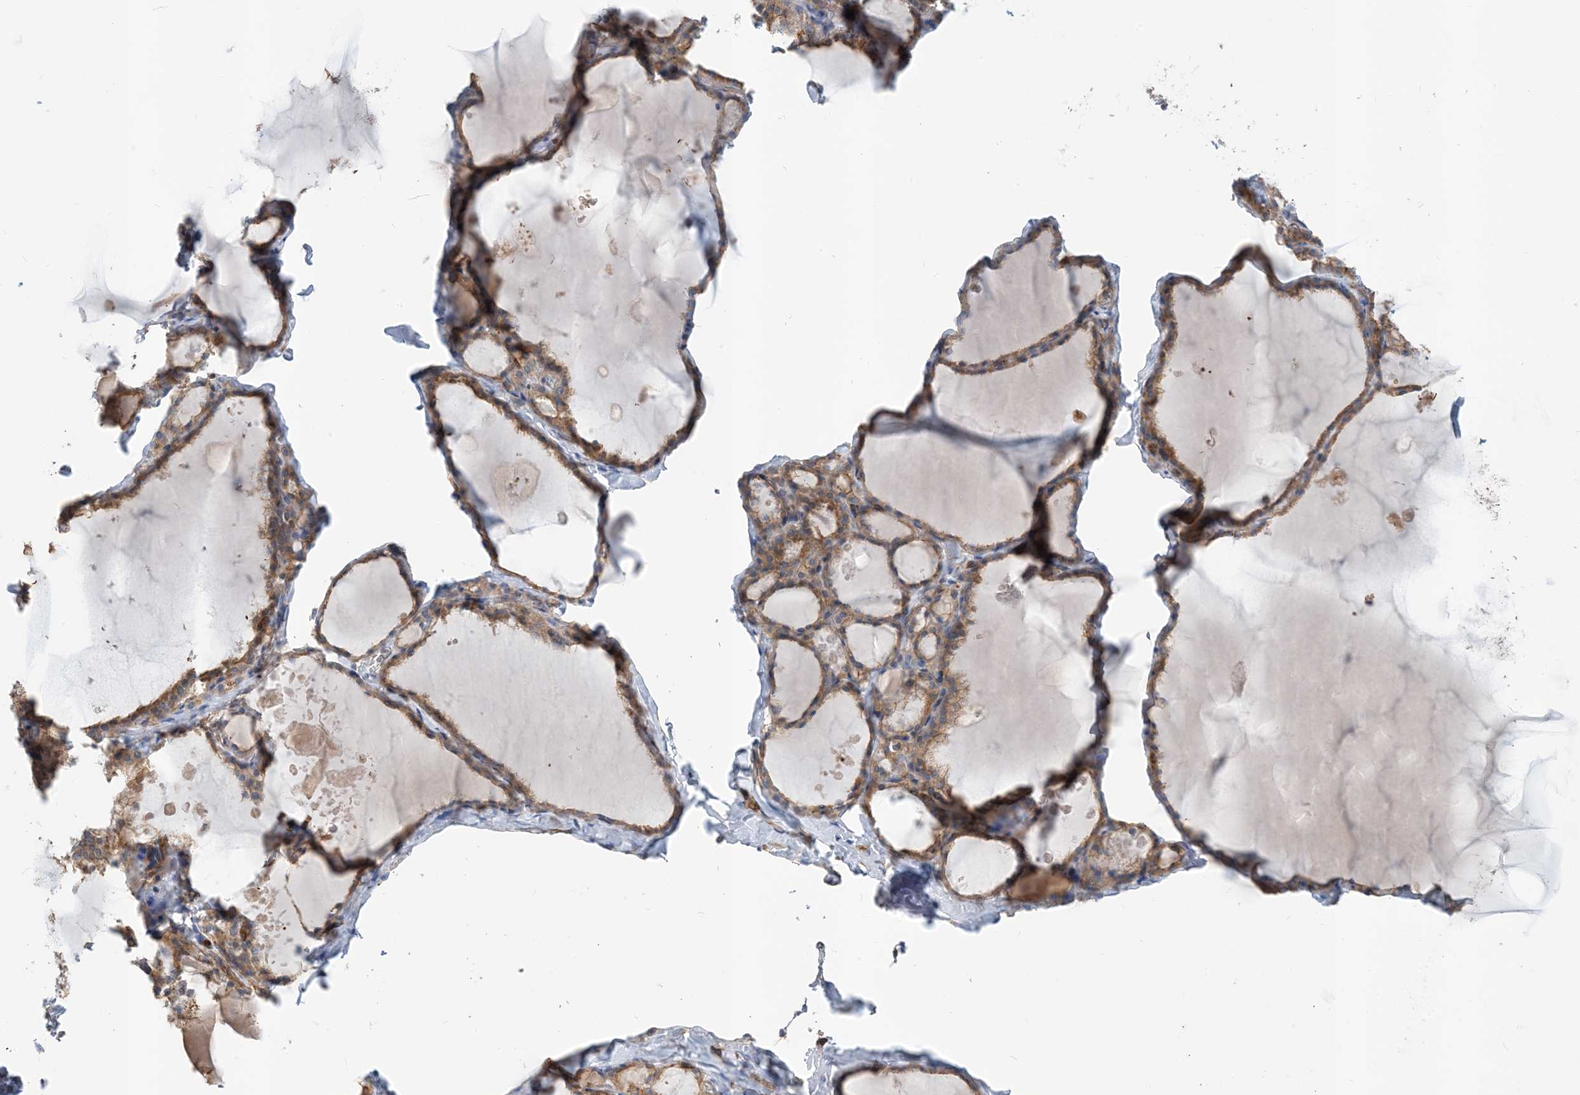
{"staining": {"intensity": "moderate", "quantity": "25%-75%", "location": "cytoplasmic/membranous"}, "tissue": "thyroid gland", "cell_type": "Glandular cells", "image_type": "normal", "snomed": [{"axis": "morphology", "description": "Normal tissue, NOS"}, {"axis": "topography", "description": "Thyroid gland"}], "caption": "Immunohistochemistry of benign thyroid gland shows medium levels of moderate cytoplasmic/membranous expression in approximately 25%-75% of glandular cells.", "gene": "PARVG", "patient": {"sex": "male", "age": 56}}